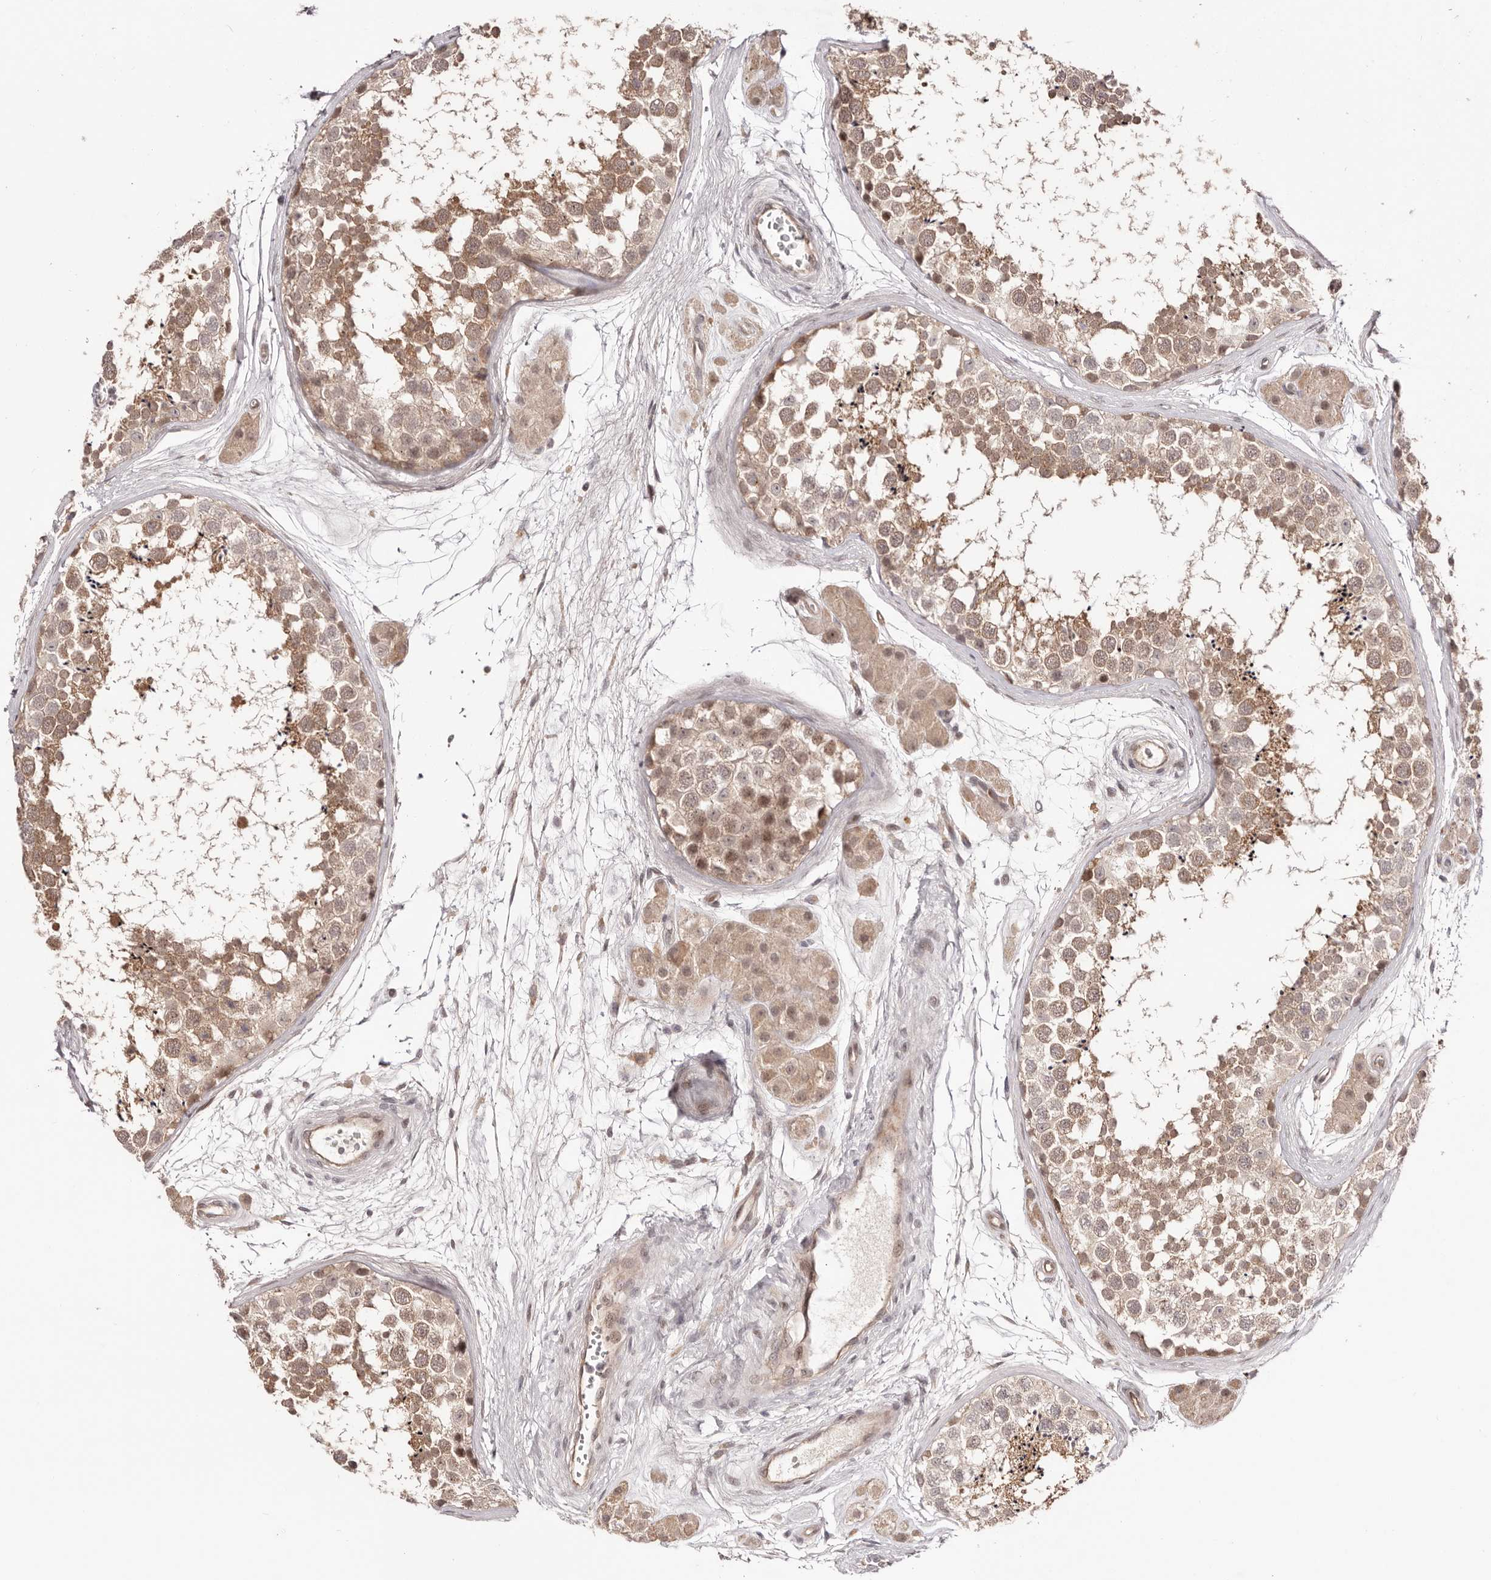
{"staining": {"intensity": "moderate", "quantity": ">75%", "location": "cytoplasmic/membranous,nuclear"}, "tissue": "testis", "cell_type": "Cells in seminiferous ducts", "image_type": "normal", "snomed": [{"axis": "morphology", "description": "Normal tissue, NOS"}, {"axis": "topography", "description": "Testis"}], "caption": "Testis stained with immunohistochemistry (IHC) displays moderate cytoplasmic/membranous,nuclear staining in about >75% of cells in seminiferous ducts.", "gene": "EGR3", "patient": {"sex": "male", "age": 56}}